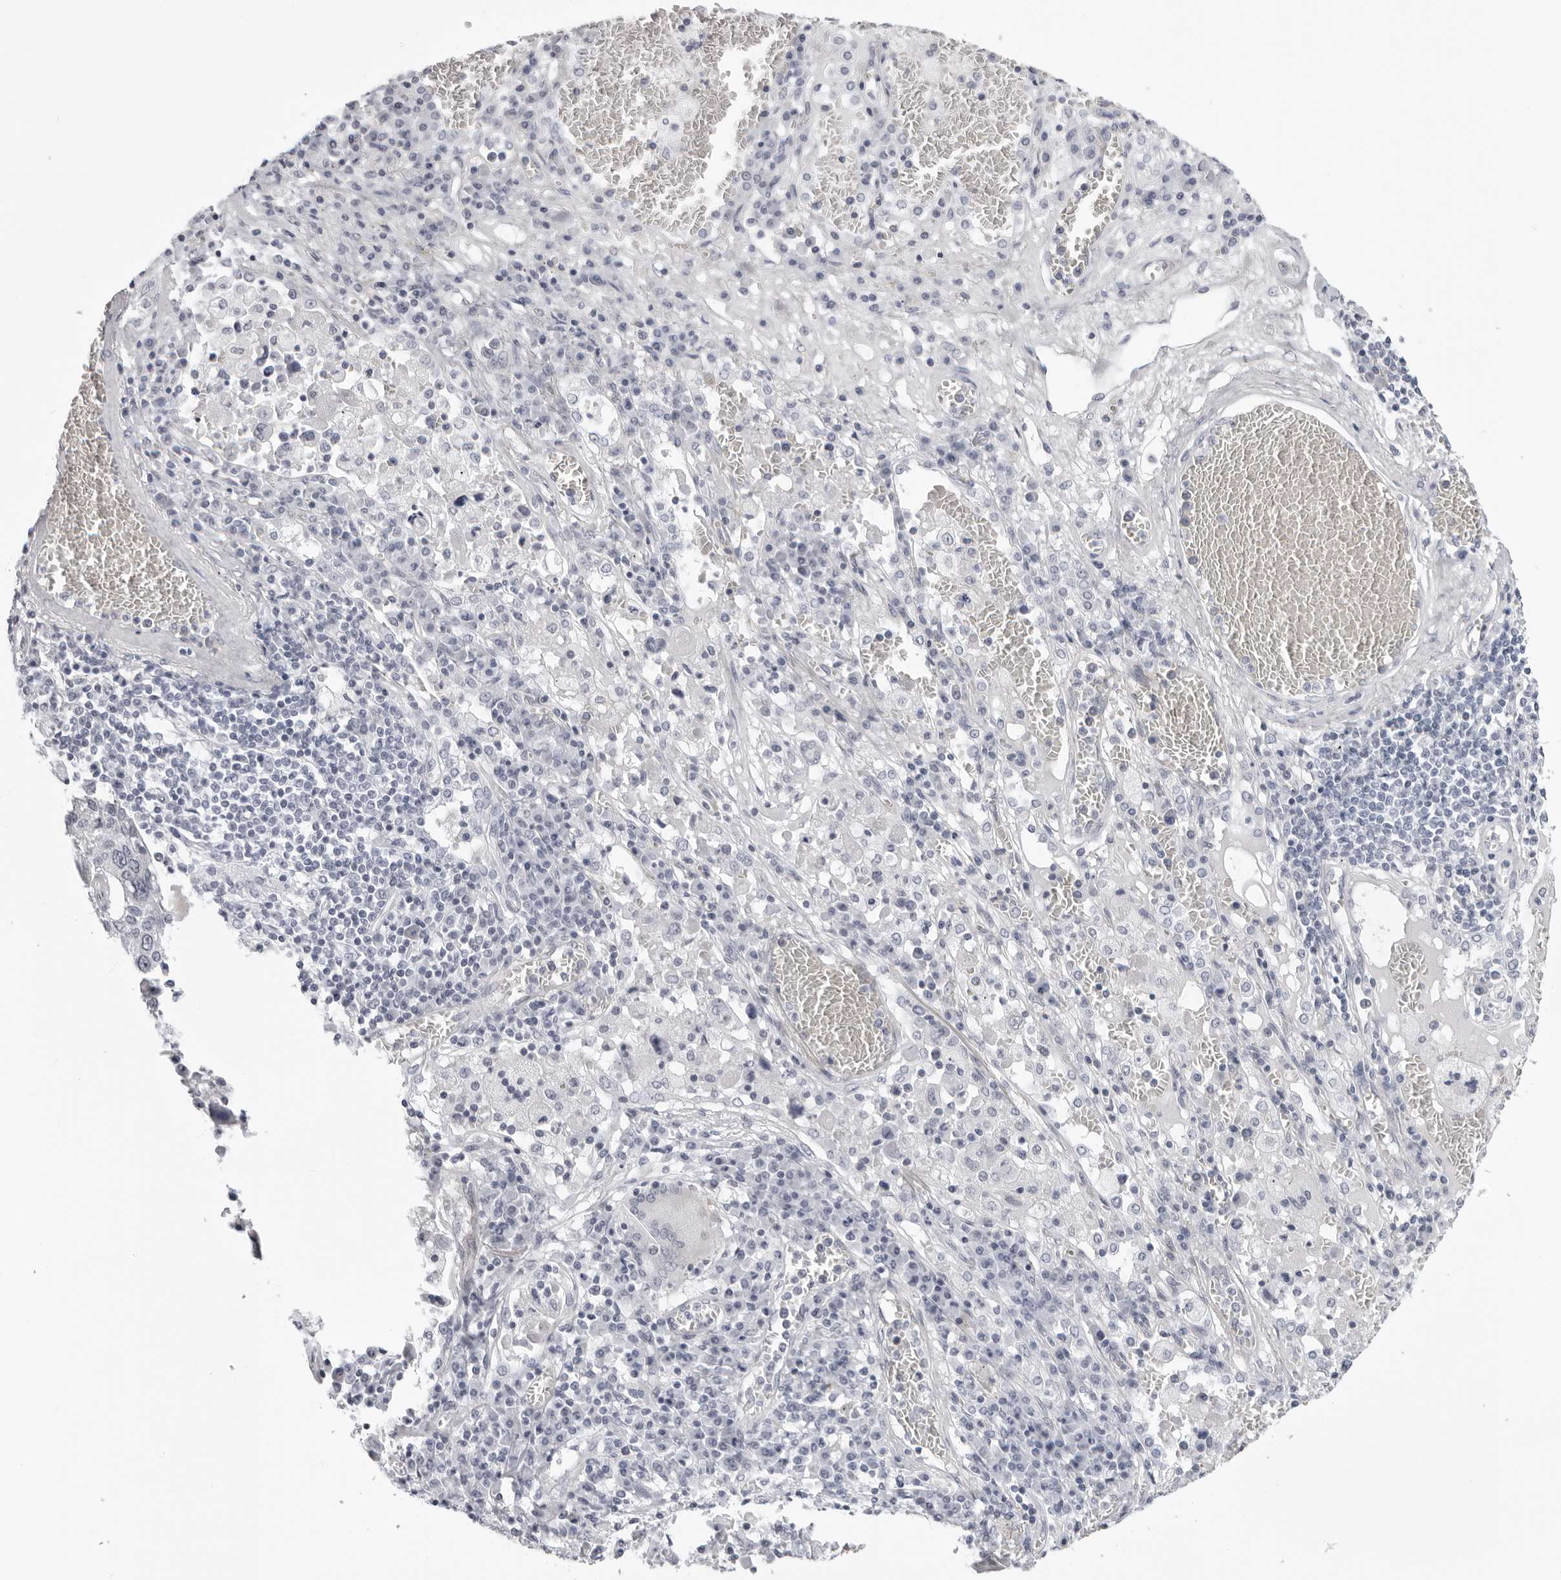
{"staining": {"intensity": "negative", "quantity": "none", "location": "none"}, "tissue": "lung cancer", "cell_type": "Tumor cells", "image_type": "cancer", "snomed": [{"axis": "morphology", "description": "Squamous cell carcinoma, NOS"}, {"axis": "topography", "description": "Lung"}], "caption": "There is no significant staining in tumor cells of lung cancer.", "gene": "DNALI1", "patient": {"sex": "male", "age": 65}}